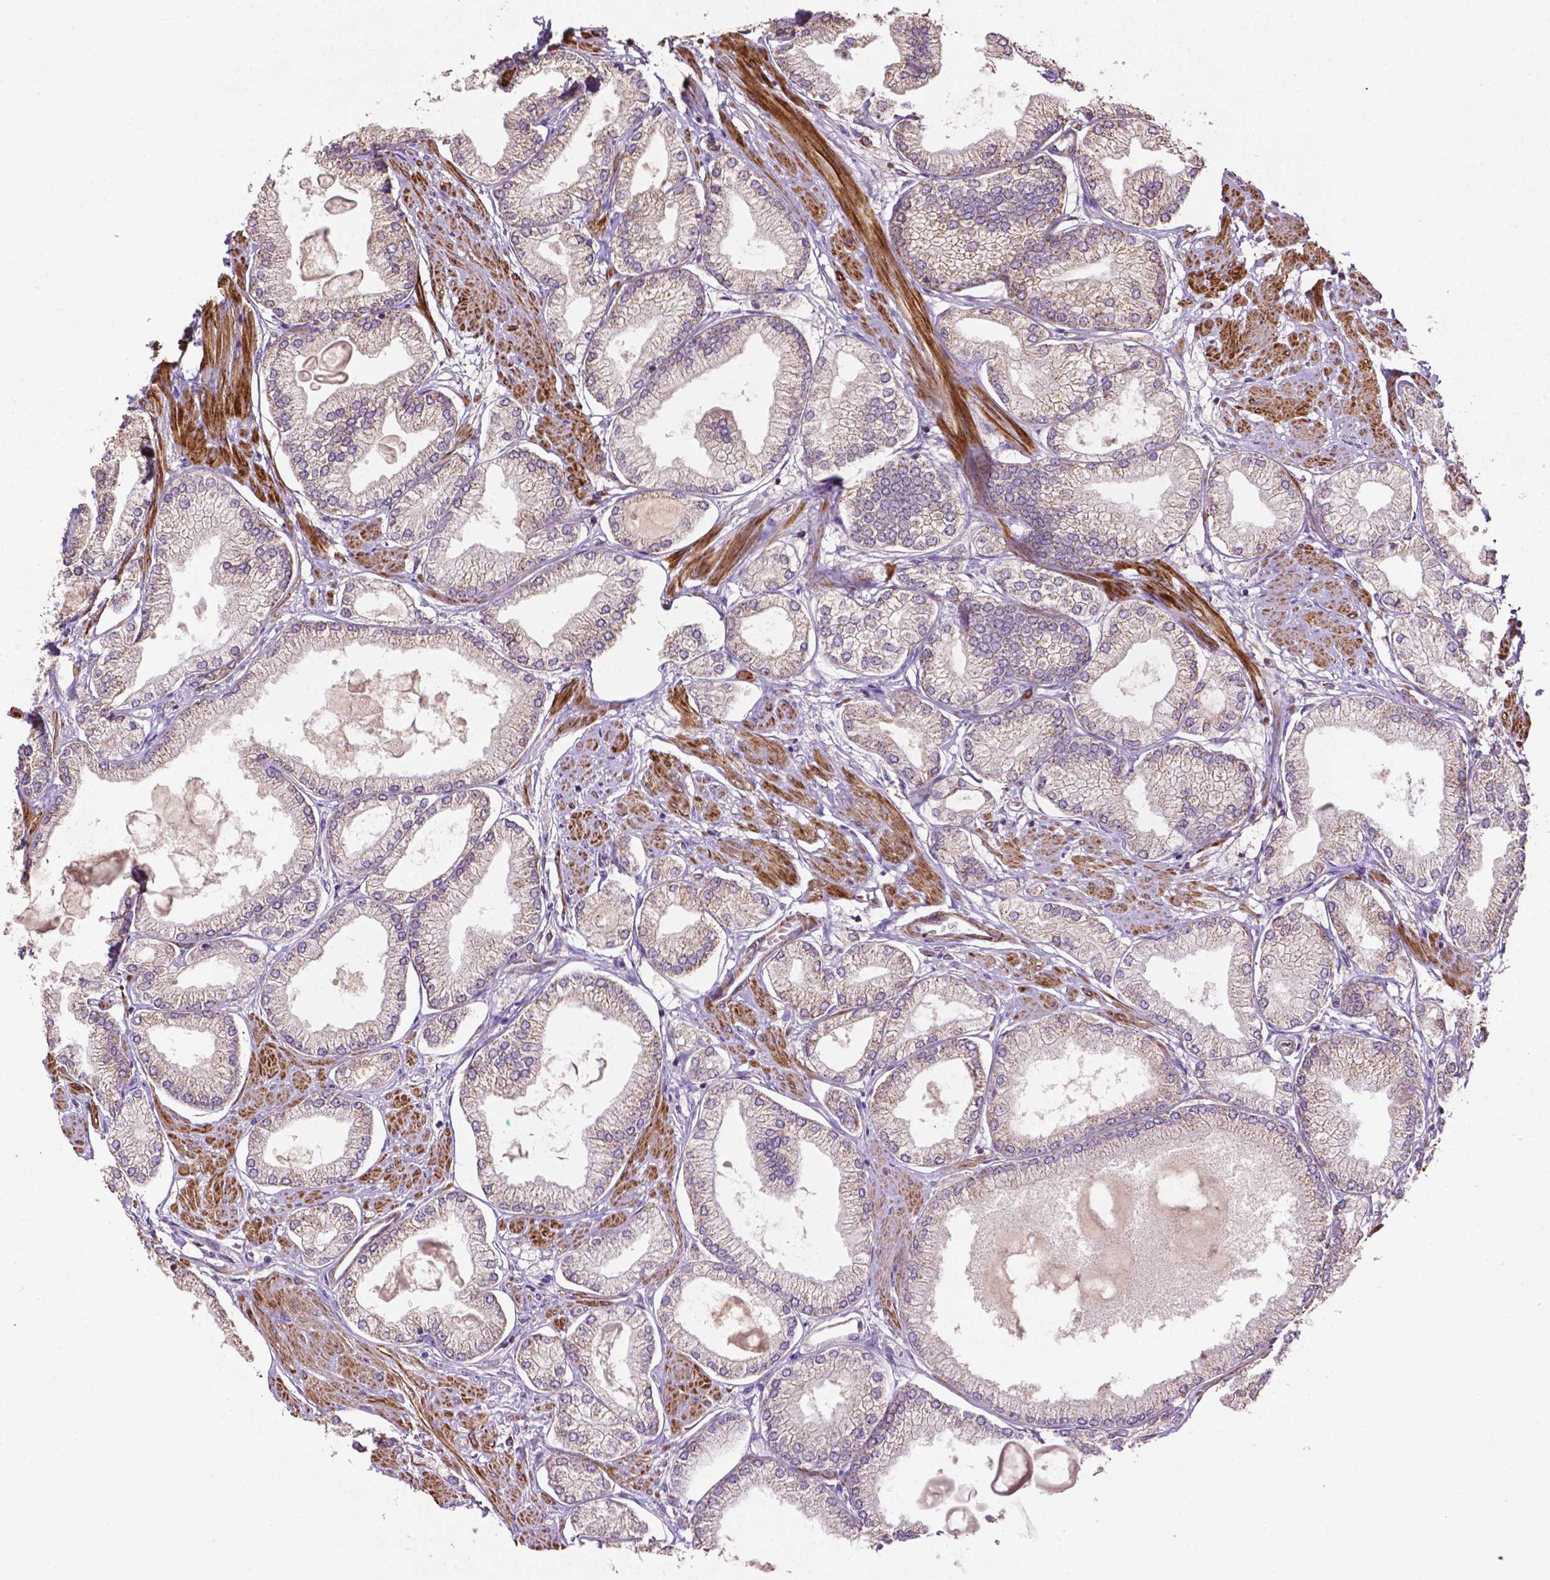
{"staining": {"intensity": "weak", "quantity": "<25%", "location": "cytoplasmic/membranous"}, "tissue": "prostate cancer", "cell_type": "Tumor cells", "image_type": "cancer", "snomed": [{"axis": "morphology", "description": "Adenocarcinoma, High grade"}, {"axis": "topography", "description": "Prostate"}], "caption": "Immunohistochemistry (IHC) image of neoplastic tissue: high-grade adenocarcinoma (prostate) stained with DAB shows no significant protein staining in tumor cells.", "gene": "LRR1", "patient": {"sex": "male", "age": 68}}